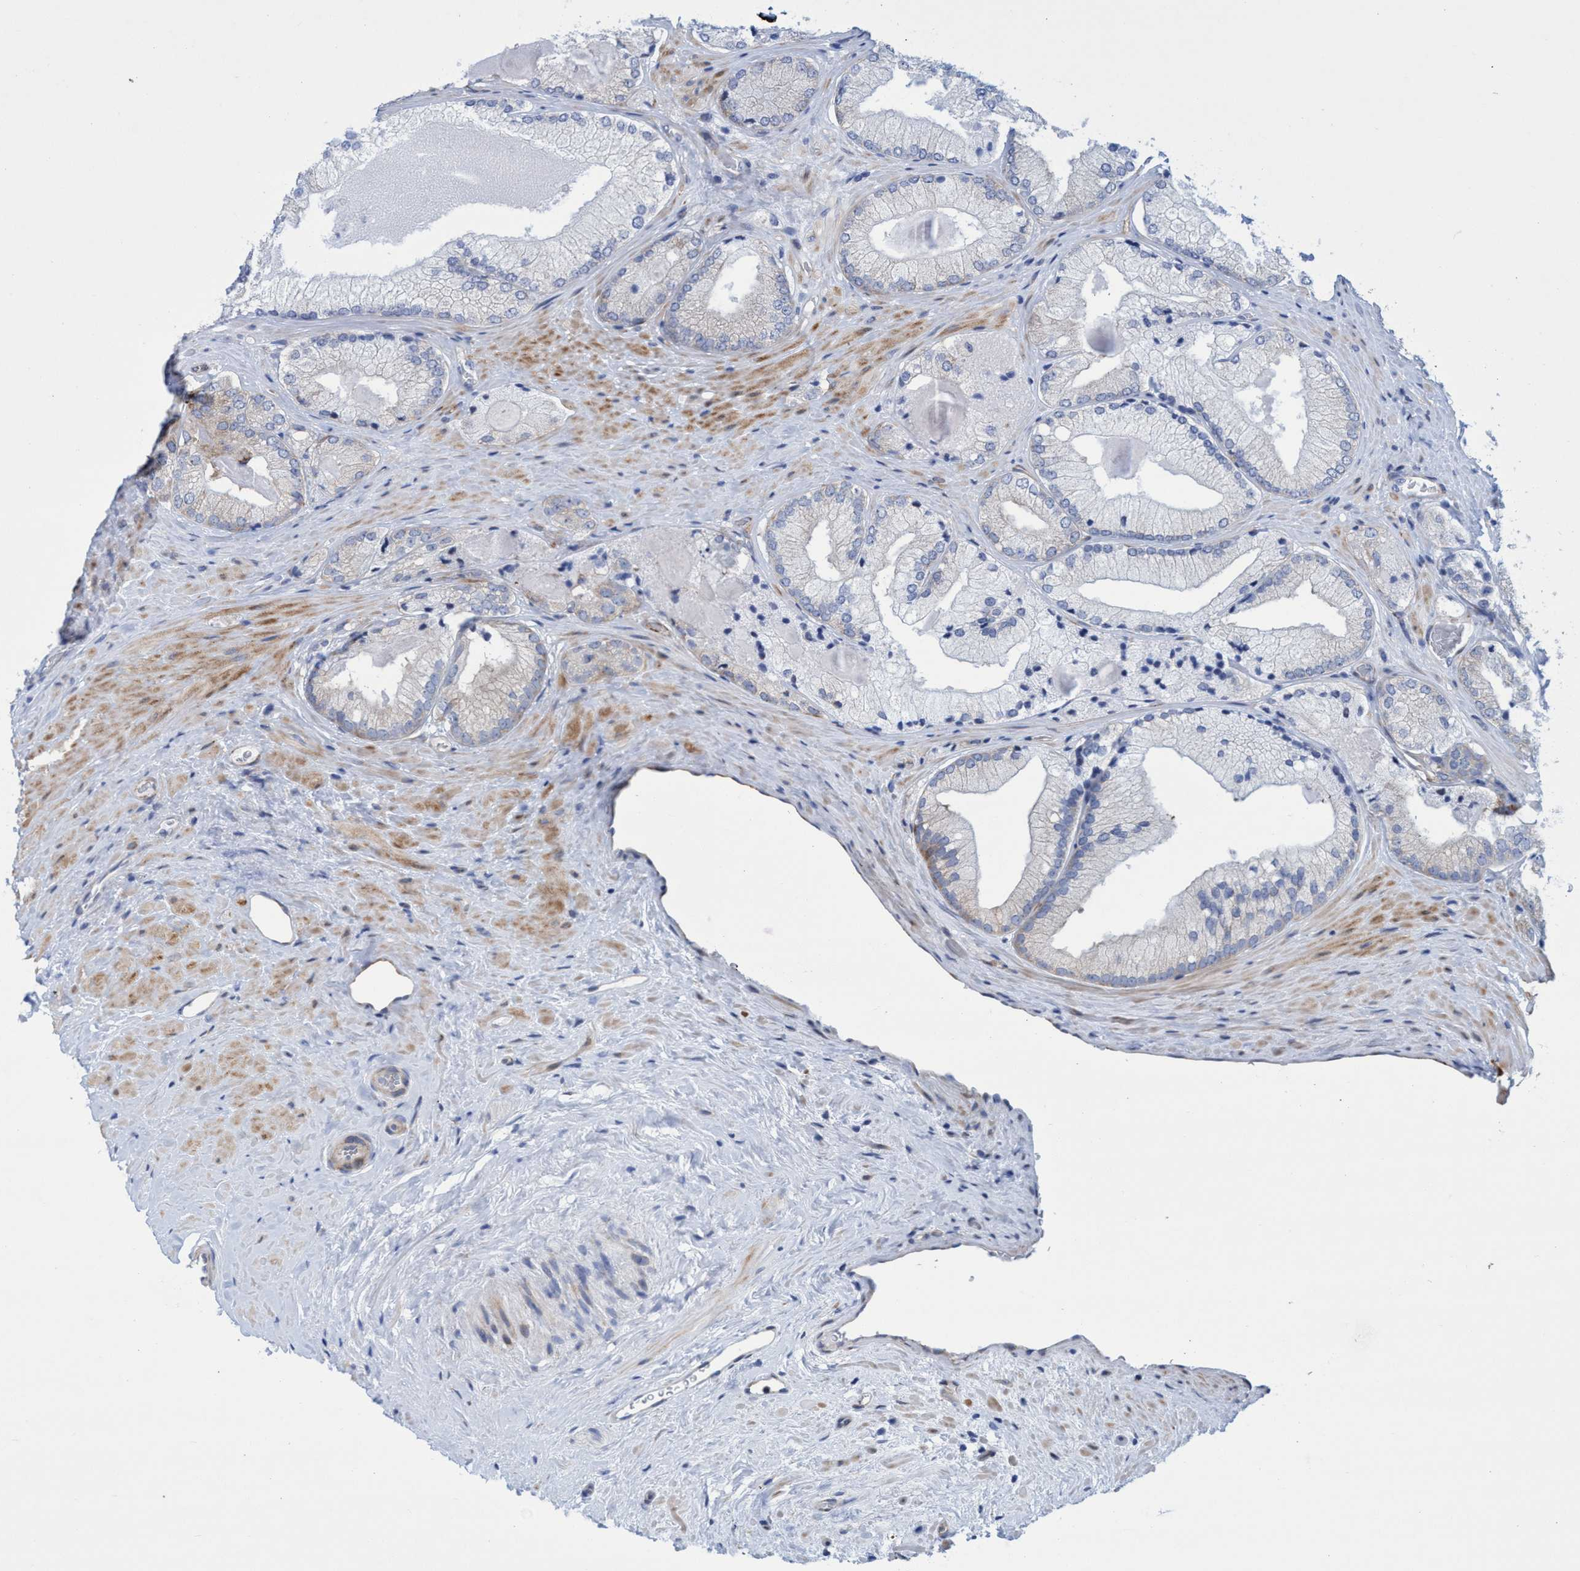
{"staining": {"intensity": "negative", "quantity": "none", "location": "none"}, "tissue": "prostate cancer", "cell_type": "Tumor cells", "image_type": "cancer", "snomed": [{"axis": "morphology", "description": "Adenocarcinoma, Low grade"}, {"axis": "topography", "description": "Prostate"}], "caption": "Immunohistochemical staining of prostate cancer demonstrates no significant expression in tumor cells. (DAB immunohistochemistry visualized using brightfield microscopy, high magnification).", "gene": "R3HCC1", "patient": {"sex": "male", "age": 65}}